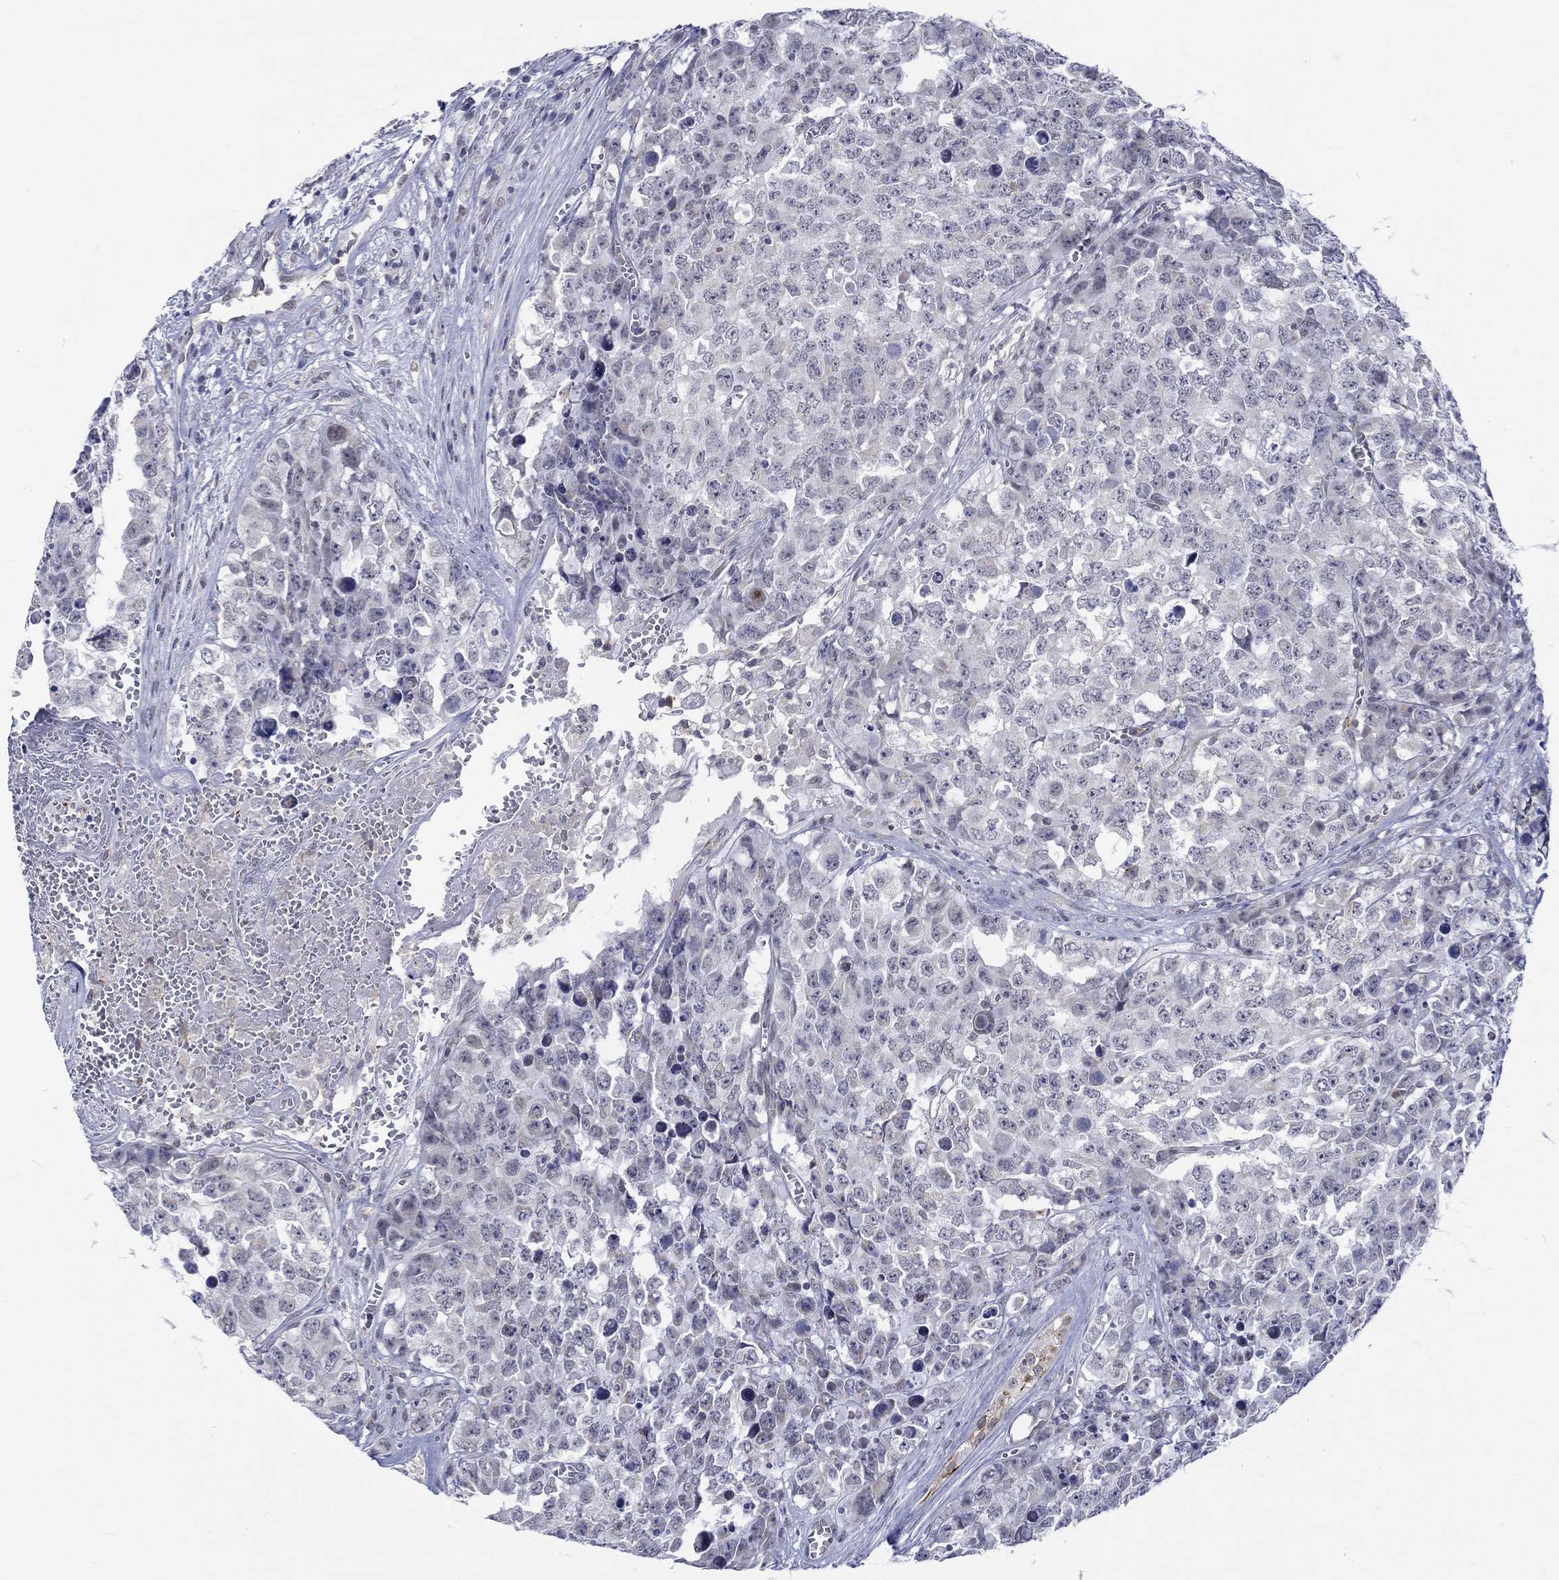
{"staining": {"intensity": "negative", "quantity": "none", "location": "none"}, "tissue": "testis cancer", "cell_type": "Tumor cells", "image_type": "cancer", "snomed": [{"axis": "morphology", "description": "Carcinoma, Embryonal, NOS"}, {"axis": "topography", "description": "Testis"}], "caption": "A high-resolution image shows immunohistochemistry staining of testis cancer, which shows no significant positivity in tumor cells.", "gene": "ST6GALNAC1", "patient": {"sex": "male", "age": 23}}